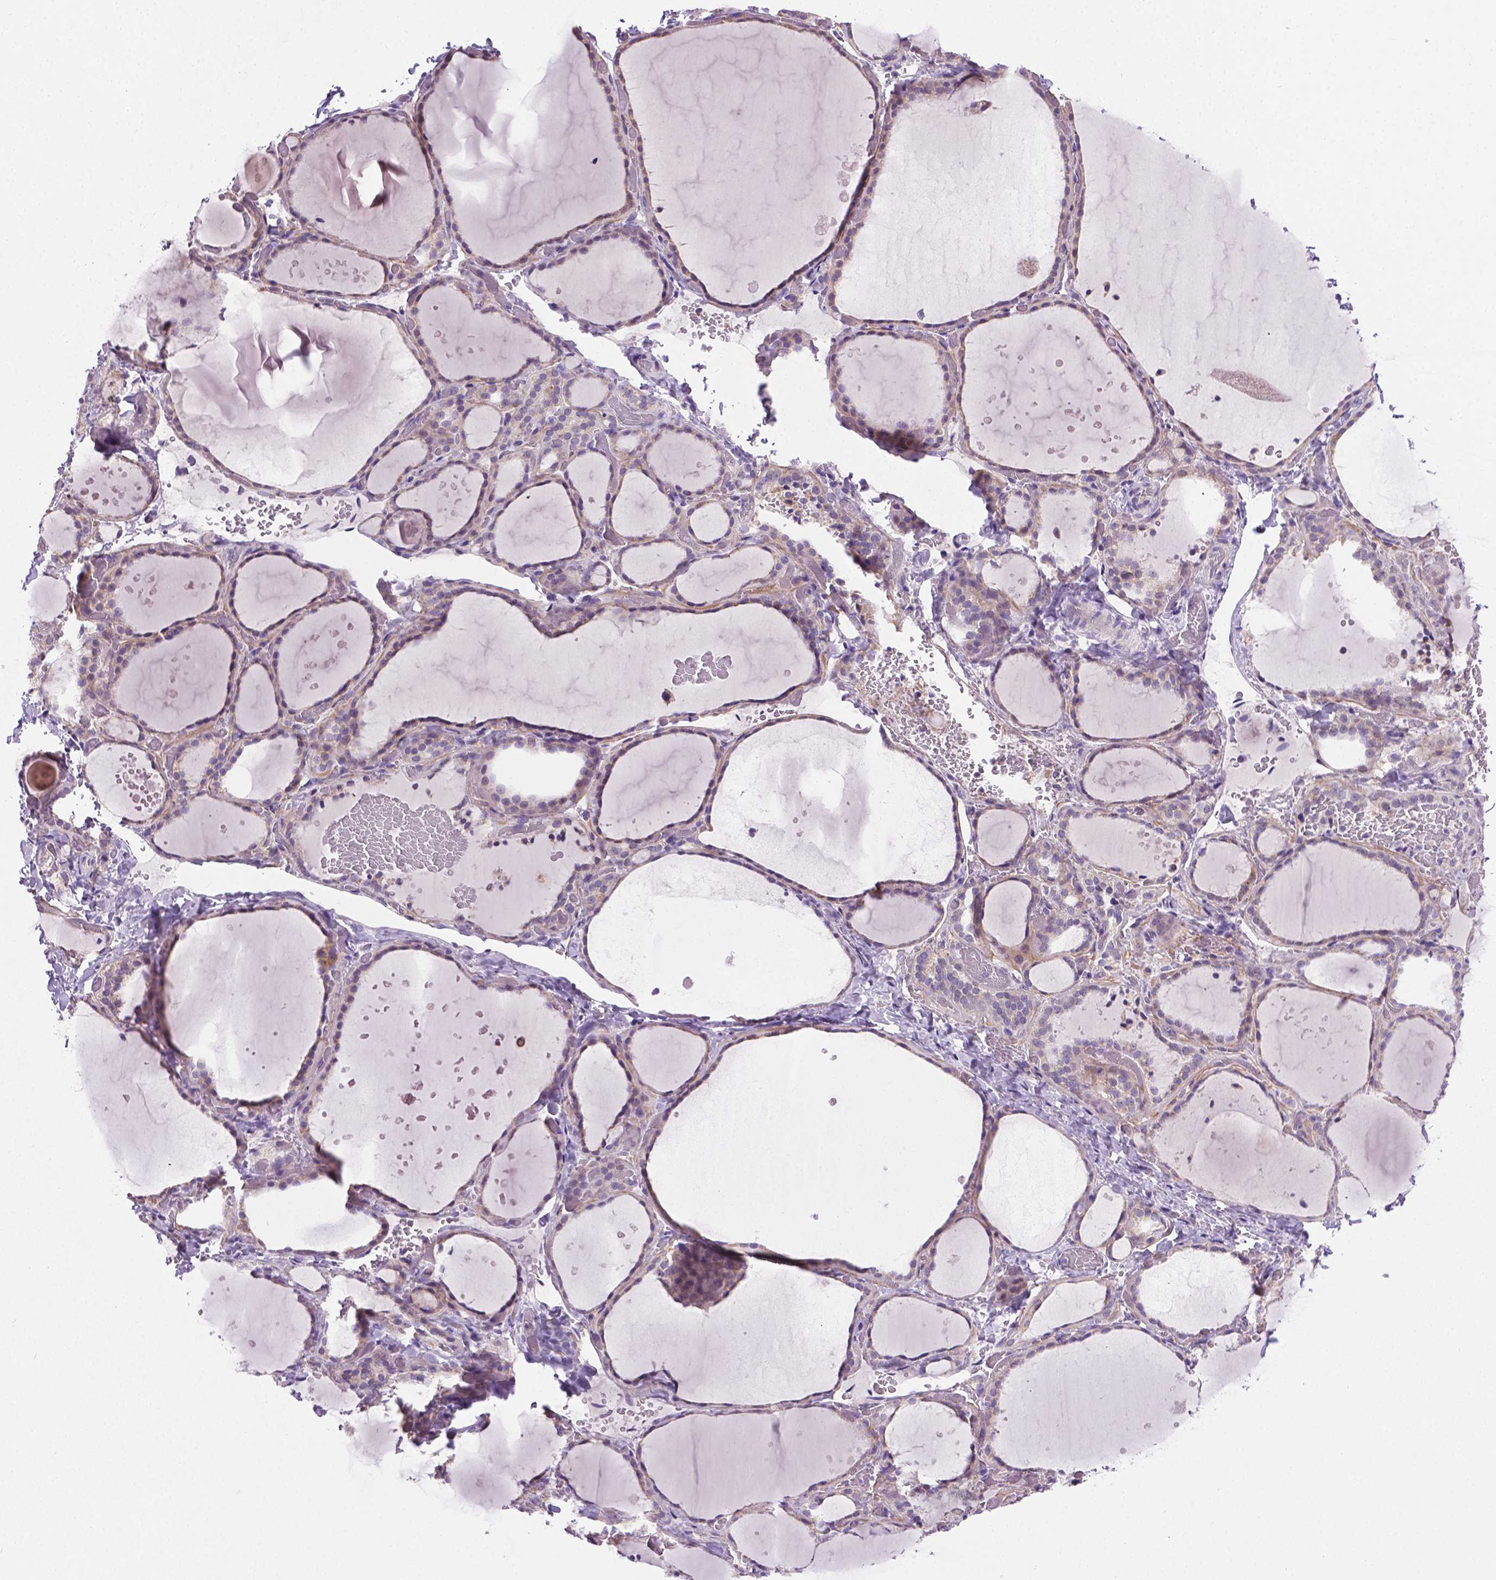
{"staining": {"intensity": "negative", "quantity": "none", "location": "none"}, "tissue": "thyroid gland", "cell_type": "Glandular cells", "image_type": "normal", "snomed": [{"axis": "morphology", "description": "Normal tissue, NOS"}, {"axis": "topography", "description": "Thyroid gland"}], "caption": "A high-resolution histopathology image shows immunohistochemistry staining of benign thyroid gland, which exhibits no significant positivity in glandular cells.", "gene": "CSPG5", "patient": {"sex": "female", "age": 36}}